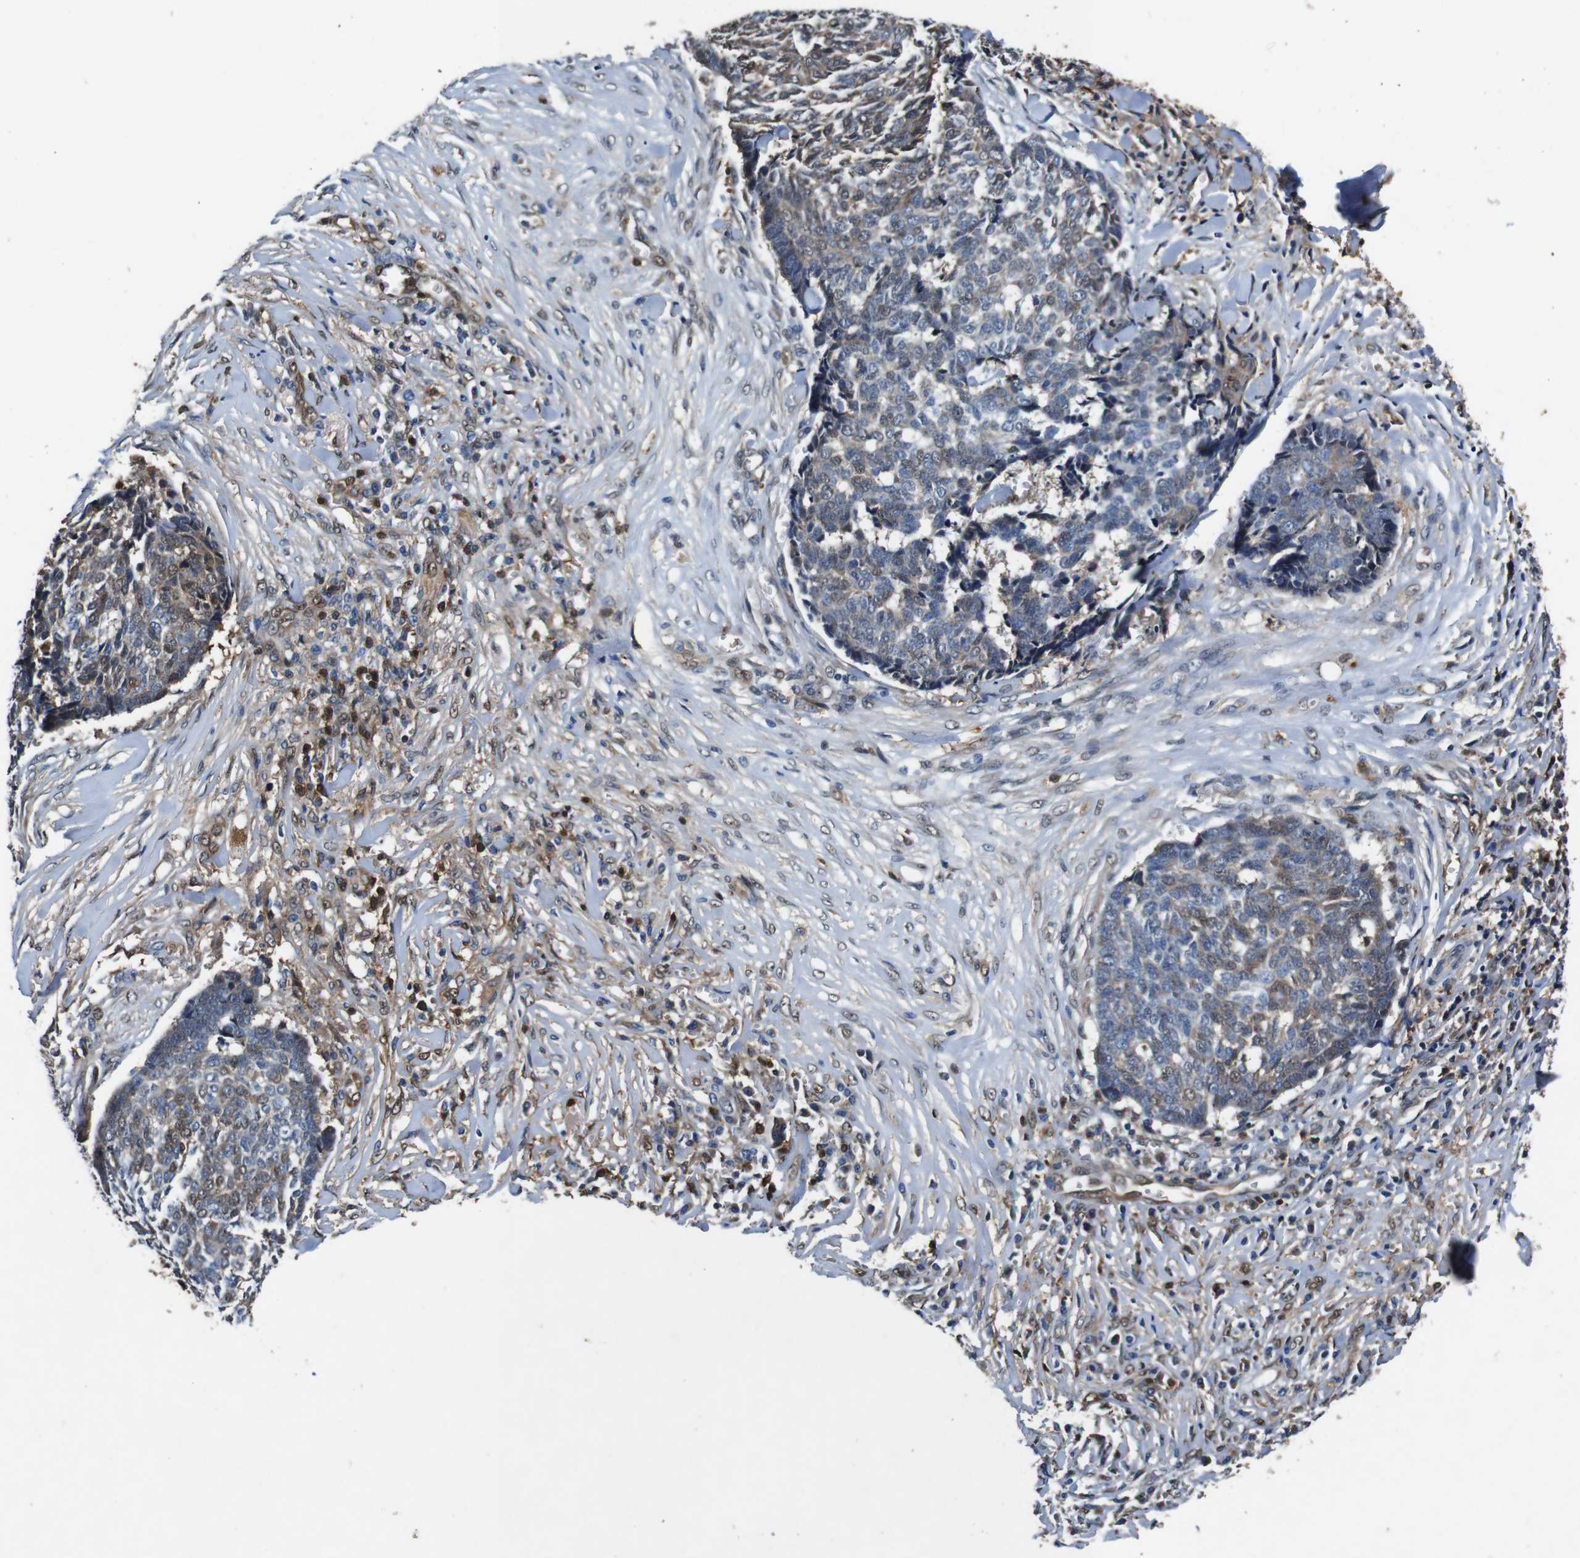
{"staining": {"intensity": "weak", "quantity": ">75%", "location": "cytoplasmic/membranous"}, "tissue": "skin cancer", "cell_type": "Tumor cells", "image_type": "cancer", "snomed": [{"axis": "morphology", "description": "Basal cell carcinoma"}, {"axis": "topography", "description": "Skin"}], "caption": "Immunohistochemical staining of human skin cancer reveals low levels of weak cytoplasmic/membranous protein staining in approximately >75% of tumor cells. The staining was performed using DAB, with brown indicating positive protein expression. Nuclei are stained blue with hematoxylin.", "gene": "ANXA1", "patient": {"sex": "male", "age": 84}}